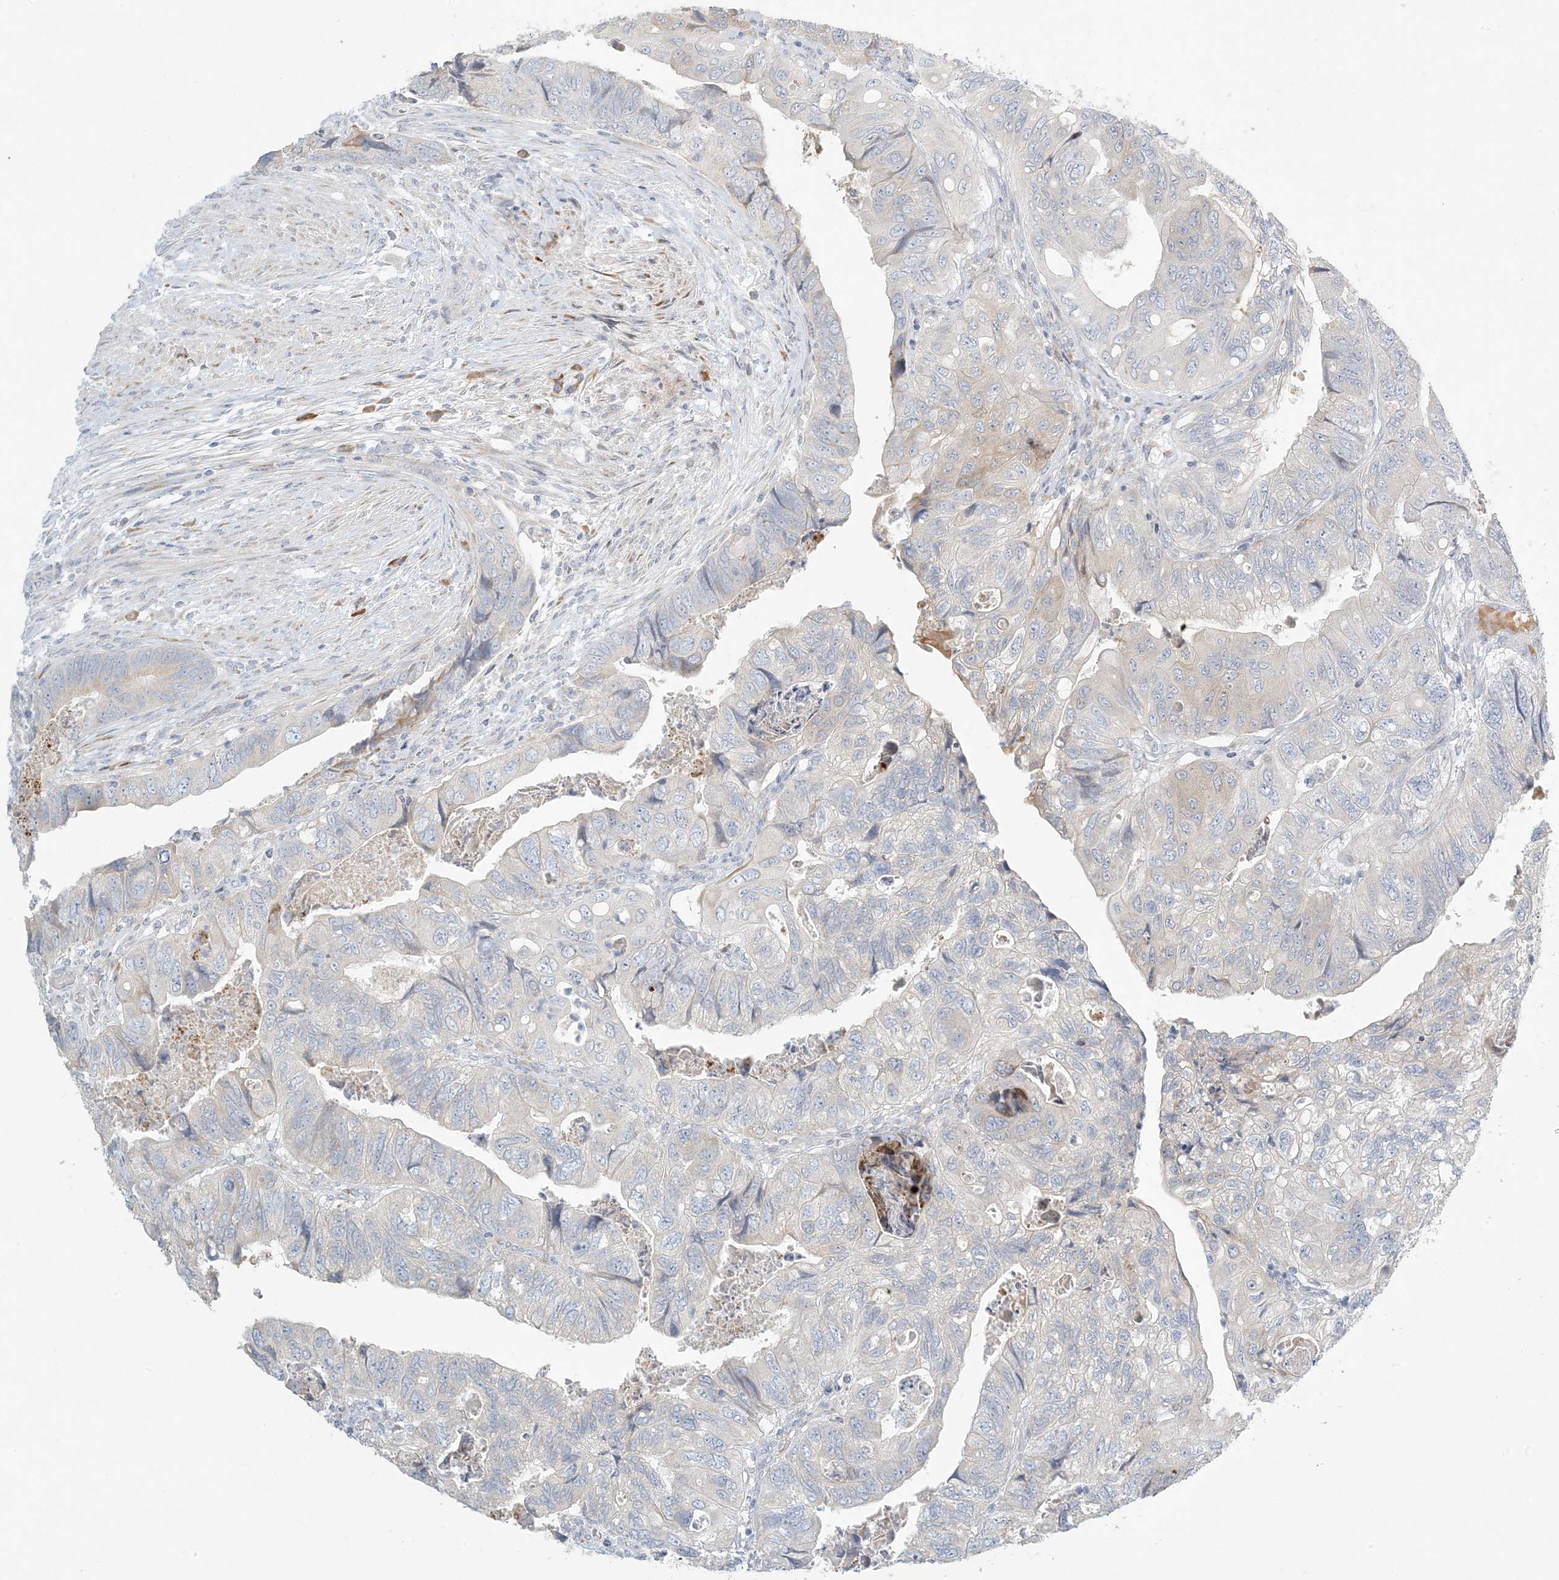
{"staining": {"intensity": "negative", "quantity": "none", "location": "none"}, "tissue": "colorectal cancer", "cell_type": "Tumor cells", "image_type": "cancer", "snomed": [{"axis": "morphology", "description": "Adenocarcinoma, NOS"}, {"axis": "topography", "description": "Rectum"}], "caption": "Colorectal adenocarcinoma was stained to show a protein in brown. There is no significant expression in tumor cells. (DAB (3,3'-diaminobenzidine) immunohistochemistry with hematoxylin counter stain).", "gene": "ZNF385D", "patient": {"sex": "male", "age": 63}}